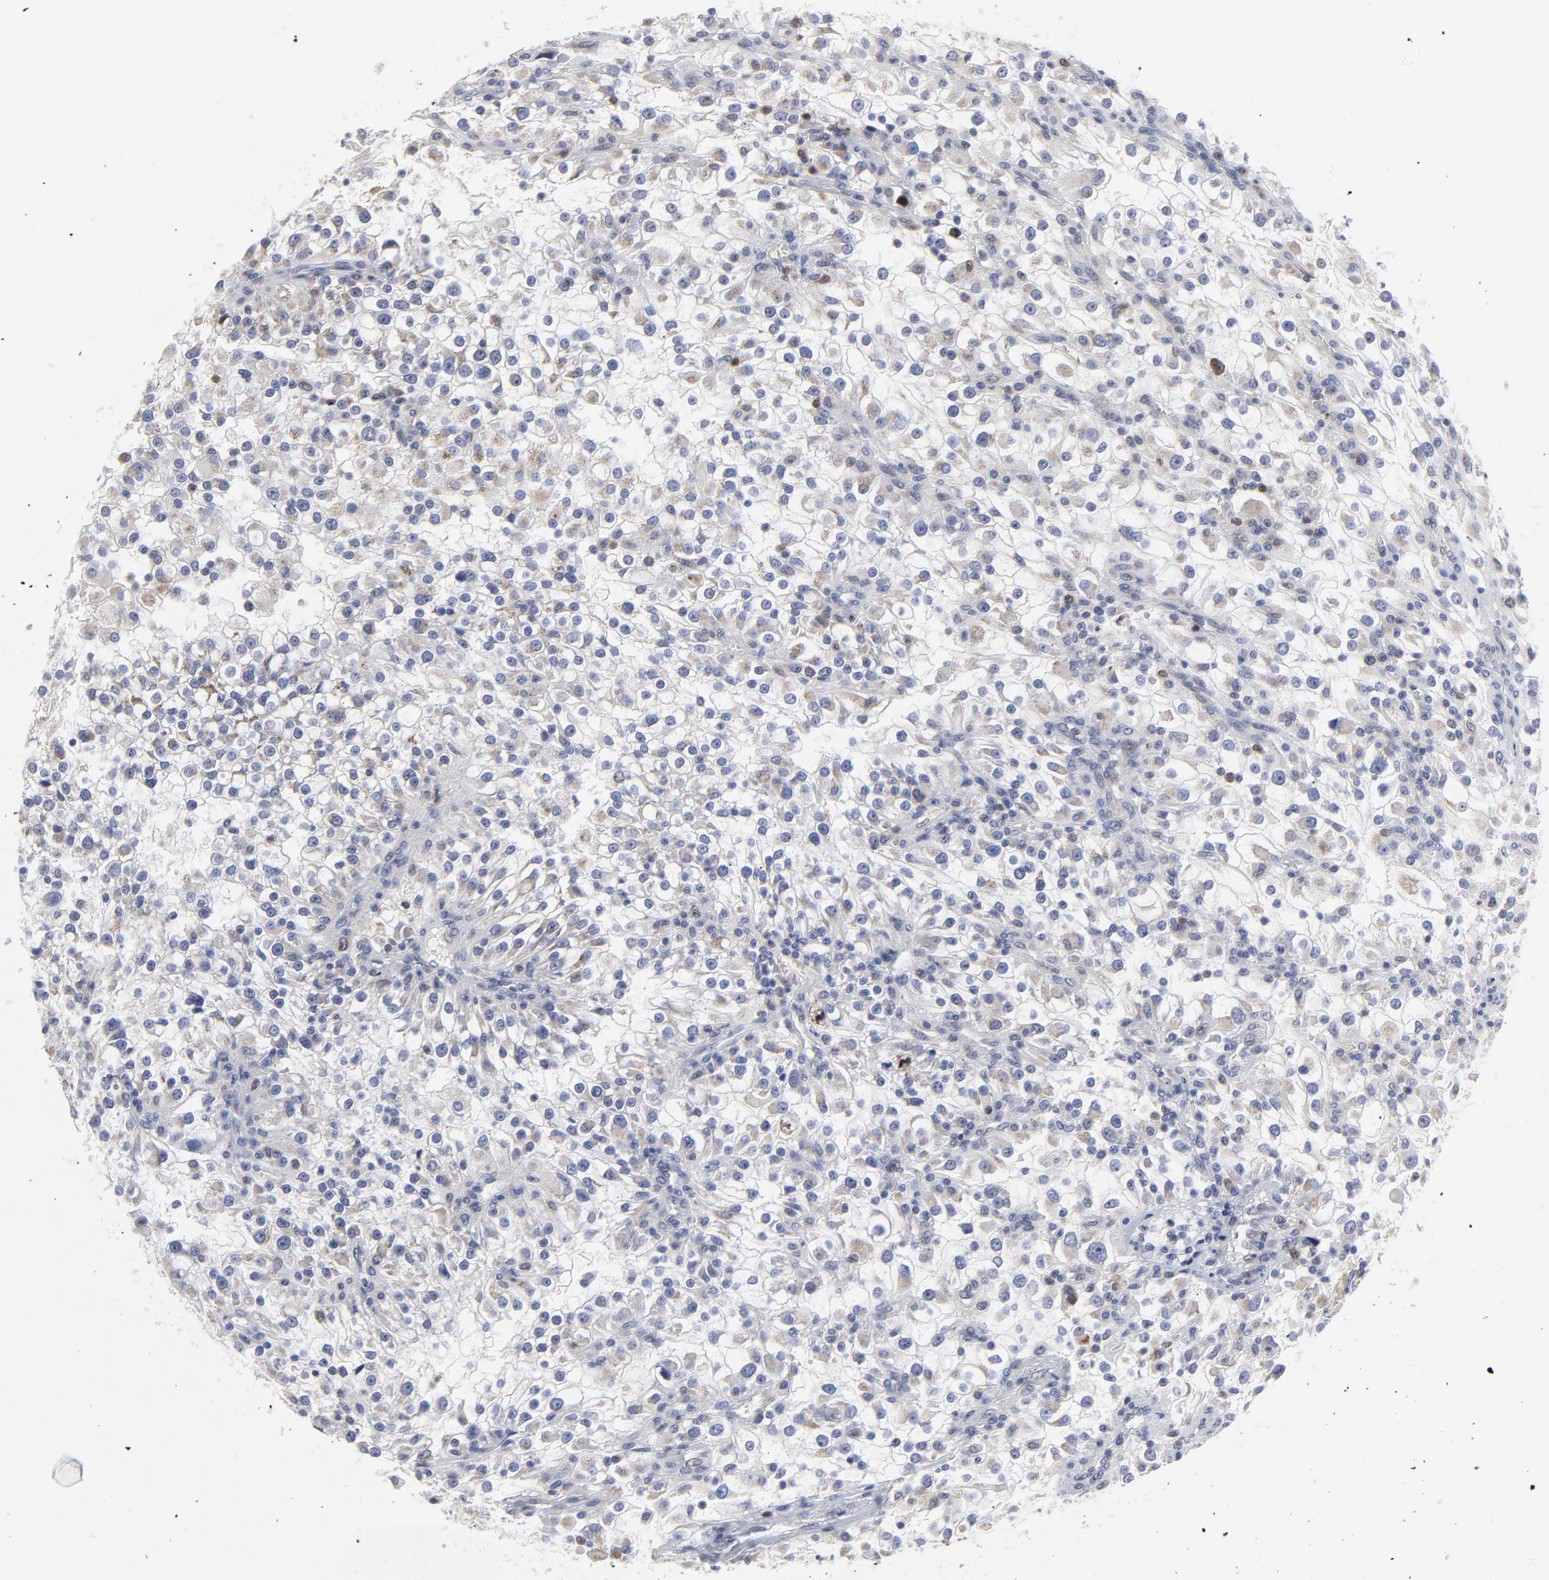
{"staining": {"intensity": "weak", "quantity": "<25%", "location": "cytoplasmic/membranous"}, "tissue": "renal cancer", "cell_type": "Tumor cells", "image_type": "cancer", "snomed": [{"axis": "morphology", "description": "Adenocarcinoma, NOS"}, {"axis": "topography", "description": "Kidney"}], "caption": "DAB immunohistochemical staining of human renal cancer displays no significant expression in tumor cells. Nuclei are stained in blue.", "gene": "NCAPH", "patient": {"sex": "female", "age": 52}}